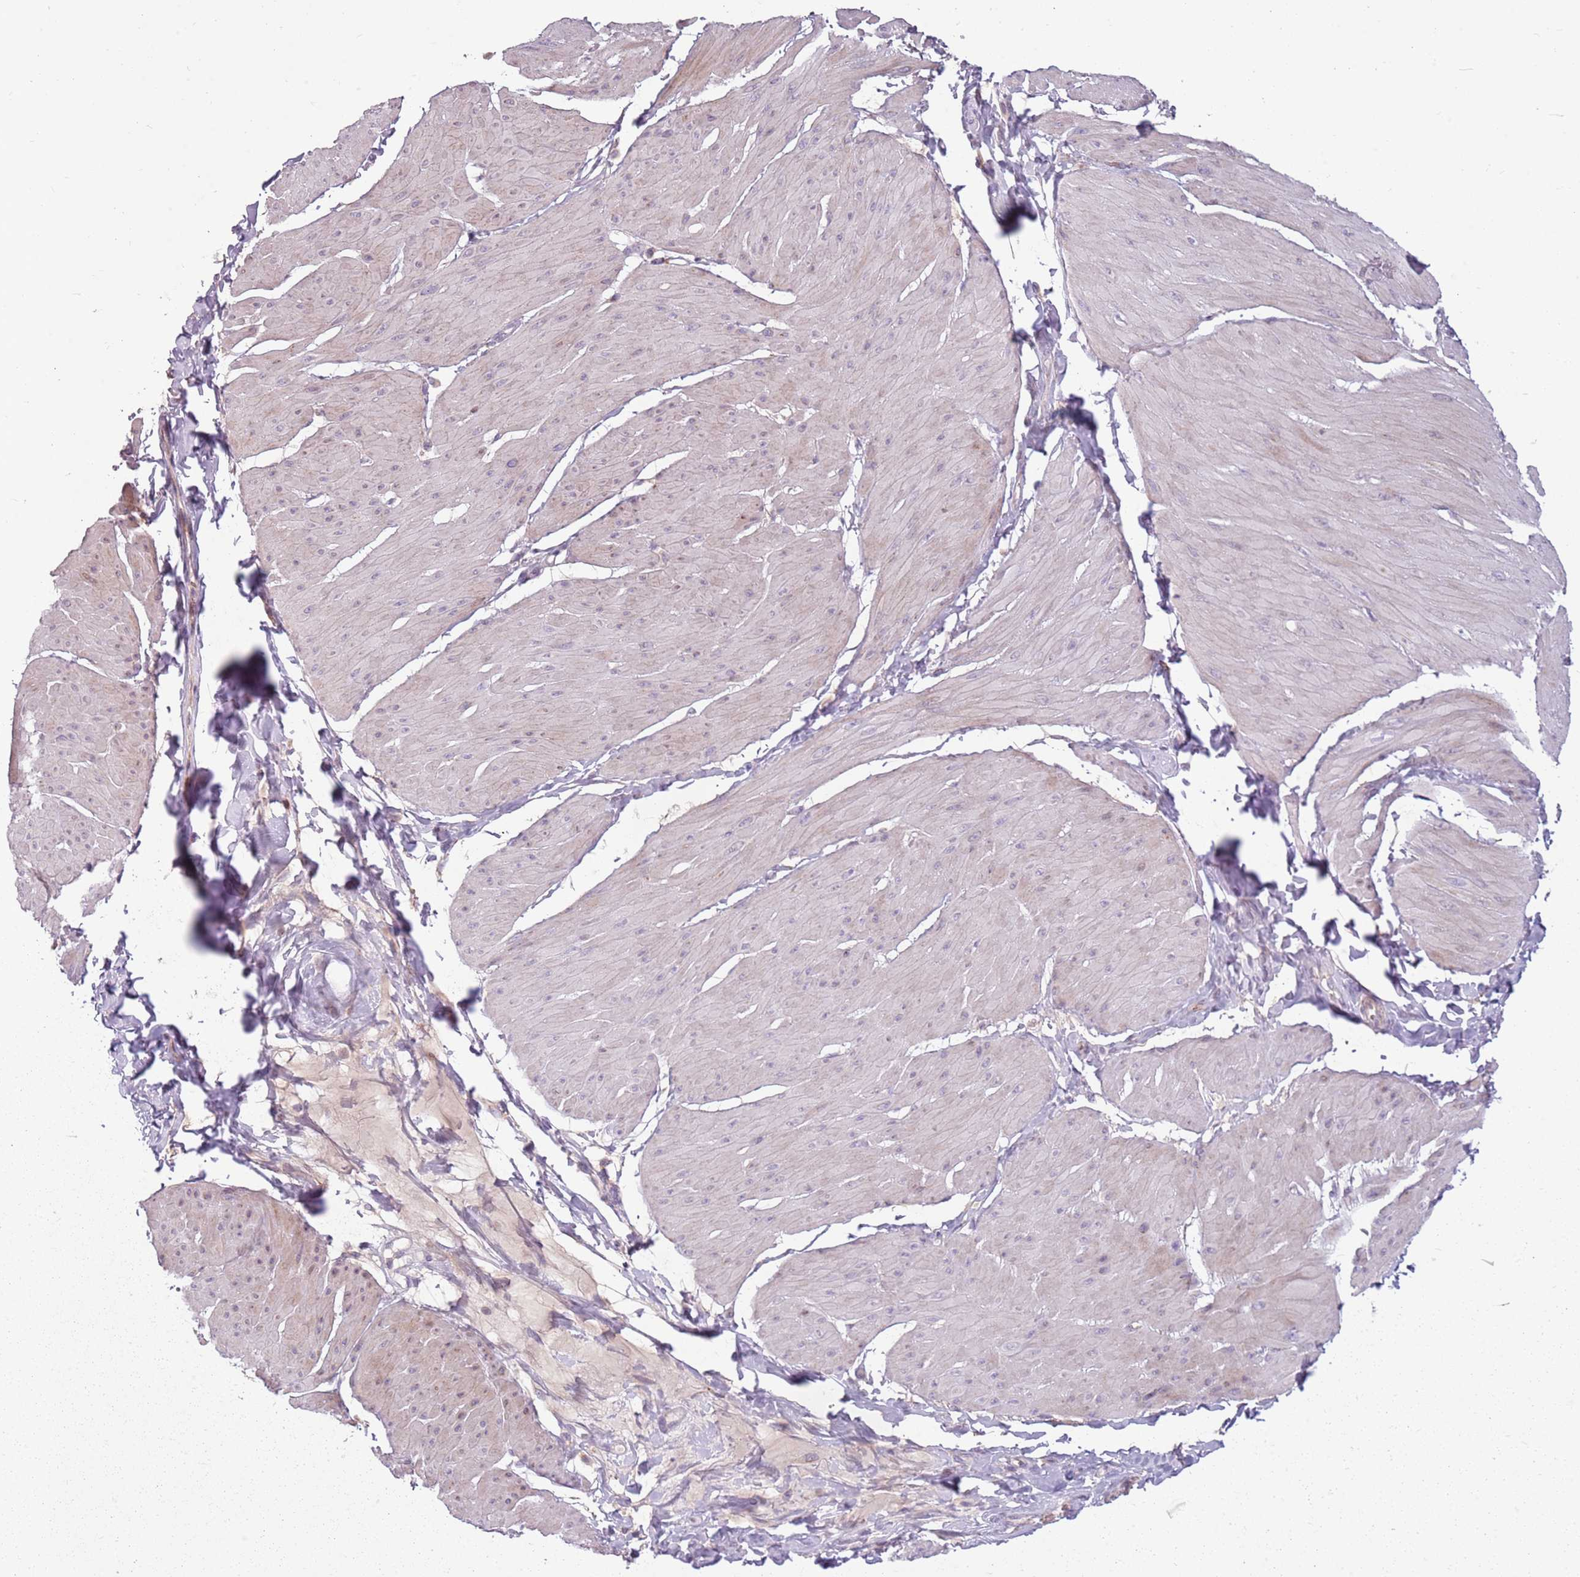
{"staining": {"intensity": "weak", "quantity": "<25%", "location": "cytoplasmic/membranous"}, "tissue": "smooth muscle", "cell_type": "Smooth muscle cells", "image_type": "normal", "snomed": [{"axis": "morphology", "description": "Urothelial carcinoma, High grade"}, {"axis": "topography", "description": "Urinary bladder"}], "caption": "Smooth muscle stained for a protein using immunohistochemistry (IHC) demonstrates no positivity smooth muscle cells.", "gene": "ZNF530", "patient": {"sex": "male", "age": 46}}